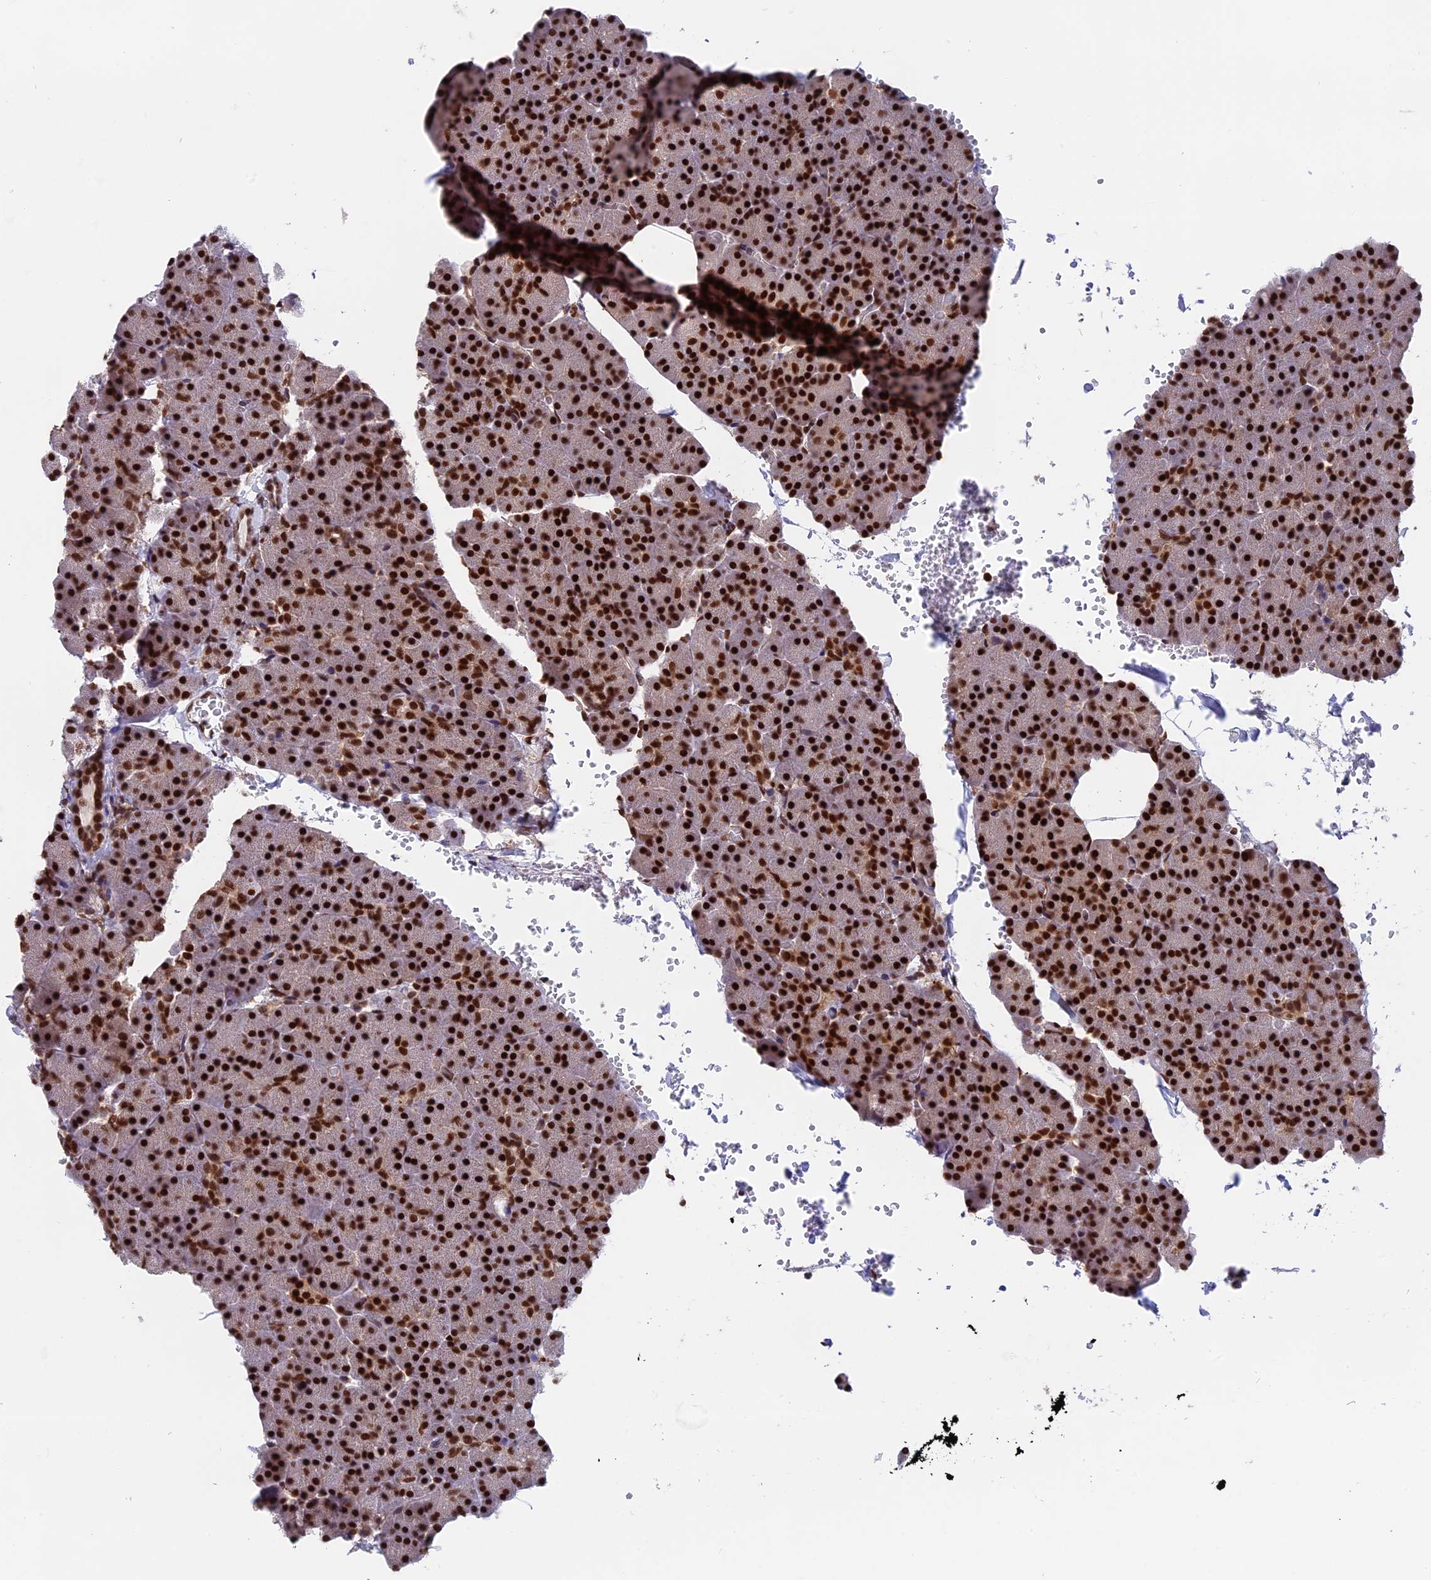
{"staining": {"intensity": "strong", "quantity": ">75%", "location": "nuclear"}, "tissue": "pancreas", "cell_type": "Exocrine glandular cells", "image_type": "normal", "snomed": [{"axis": "morphology", "description": "Normal tissue, NOS"}, {"axis": "topography", "description": "Pancreas"}], "caption": "Brown immunohistochemical staining in benign pancreas shows strong nuclear staining in approximately >75% of exocrine glandular cells. (DAB IHC, brown staining for protein, blue staining for nuclei).", "gene": "RAMACL", "patient": {"sex": "female", "age": 35}}